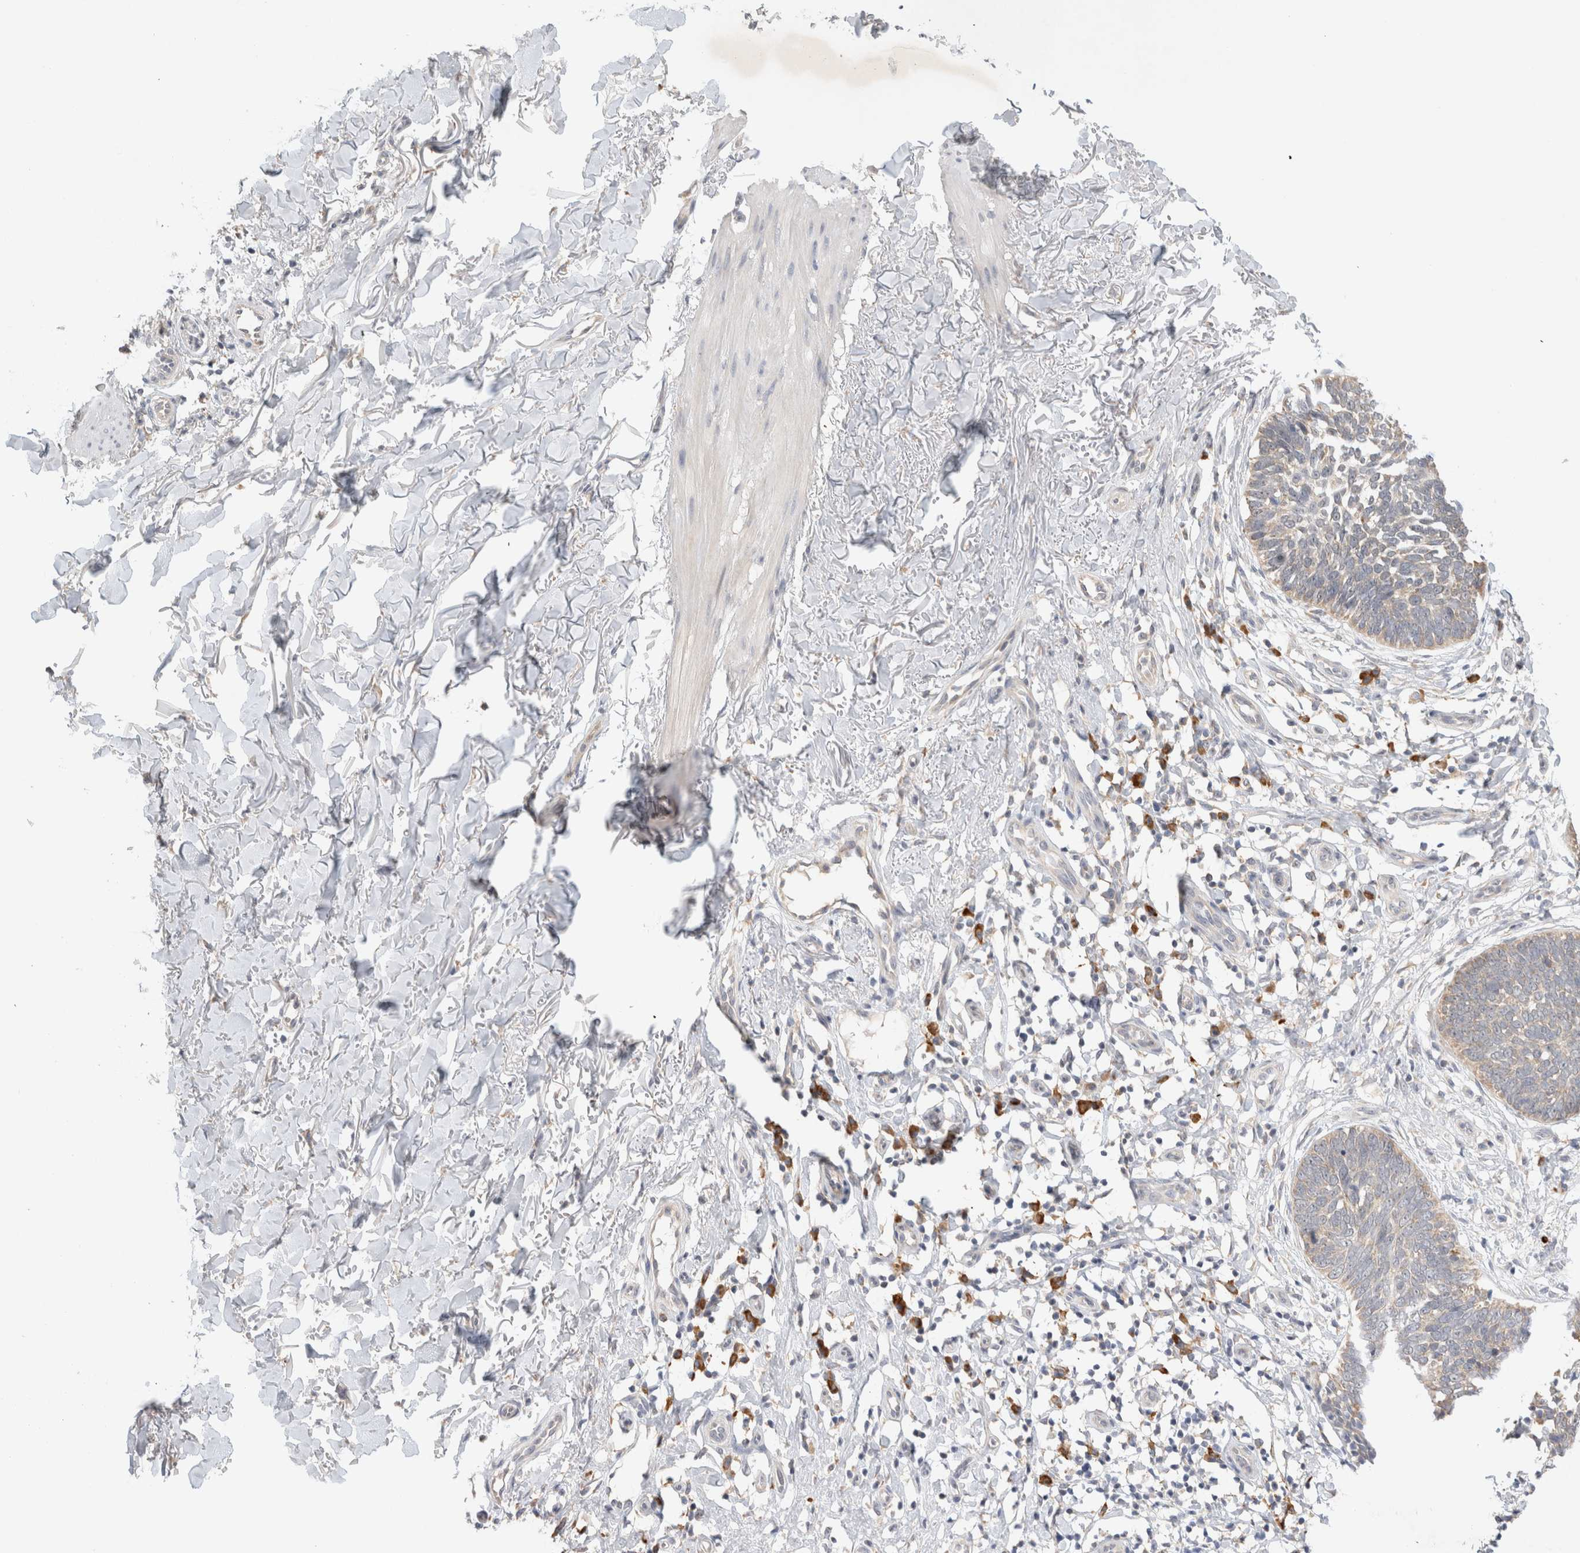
{"staining": {"intensity": "weak", "quantity": "<25%", "location": "cytoplasmic/membranous"}, "tissue": "skin cancer", "cell_type": "Tumor cells", "image_type": "cancer", "snomed": [{"axis": "morphology", "description": "Normal tissue, NOS"}, {"axis": "morphology", "description": "Basal cell carcinoma"}, {"axis": "topography", "description": "Skin"}], "caption": "This is an immunohistochemistry photomicrograph of human skin basal cell carcinoma. There is no staining in tumor cells.", "gene": "NEDD4L", "patient": {"sex": "male", "age": 77}}